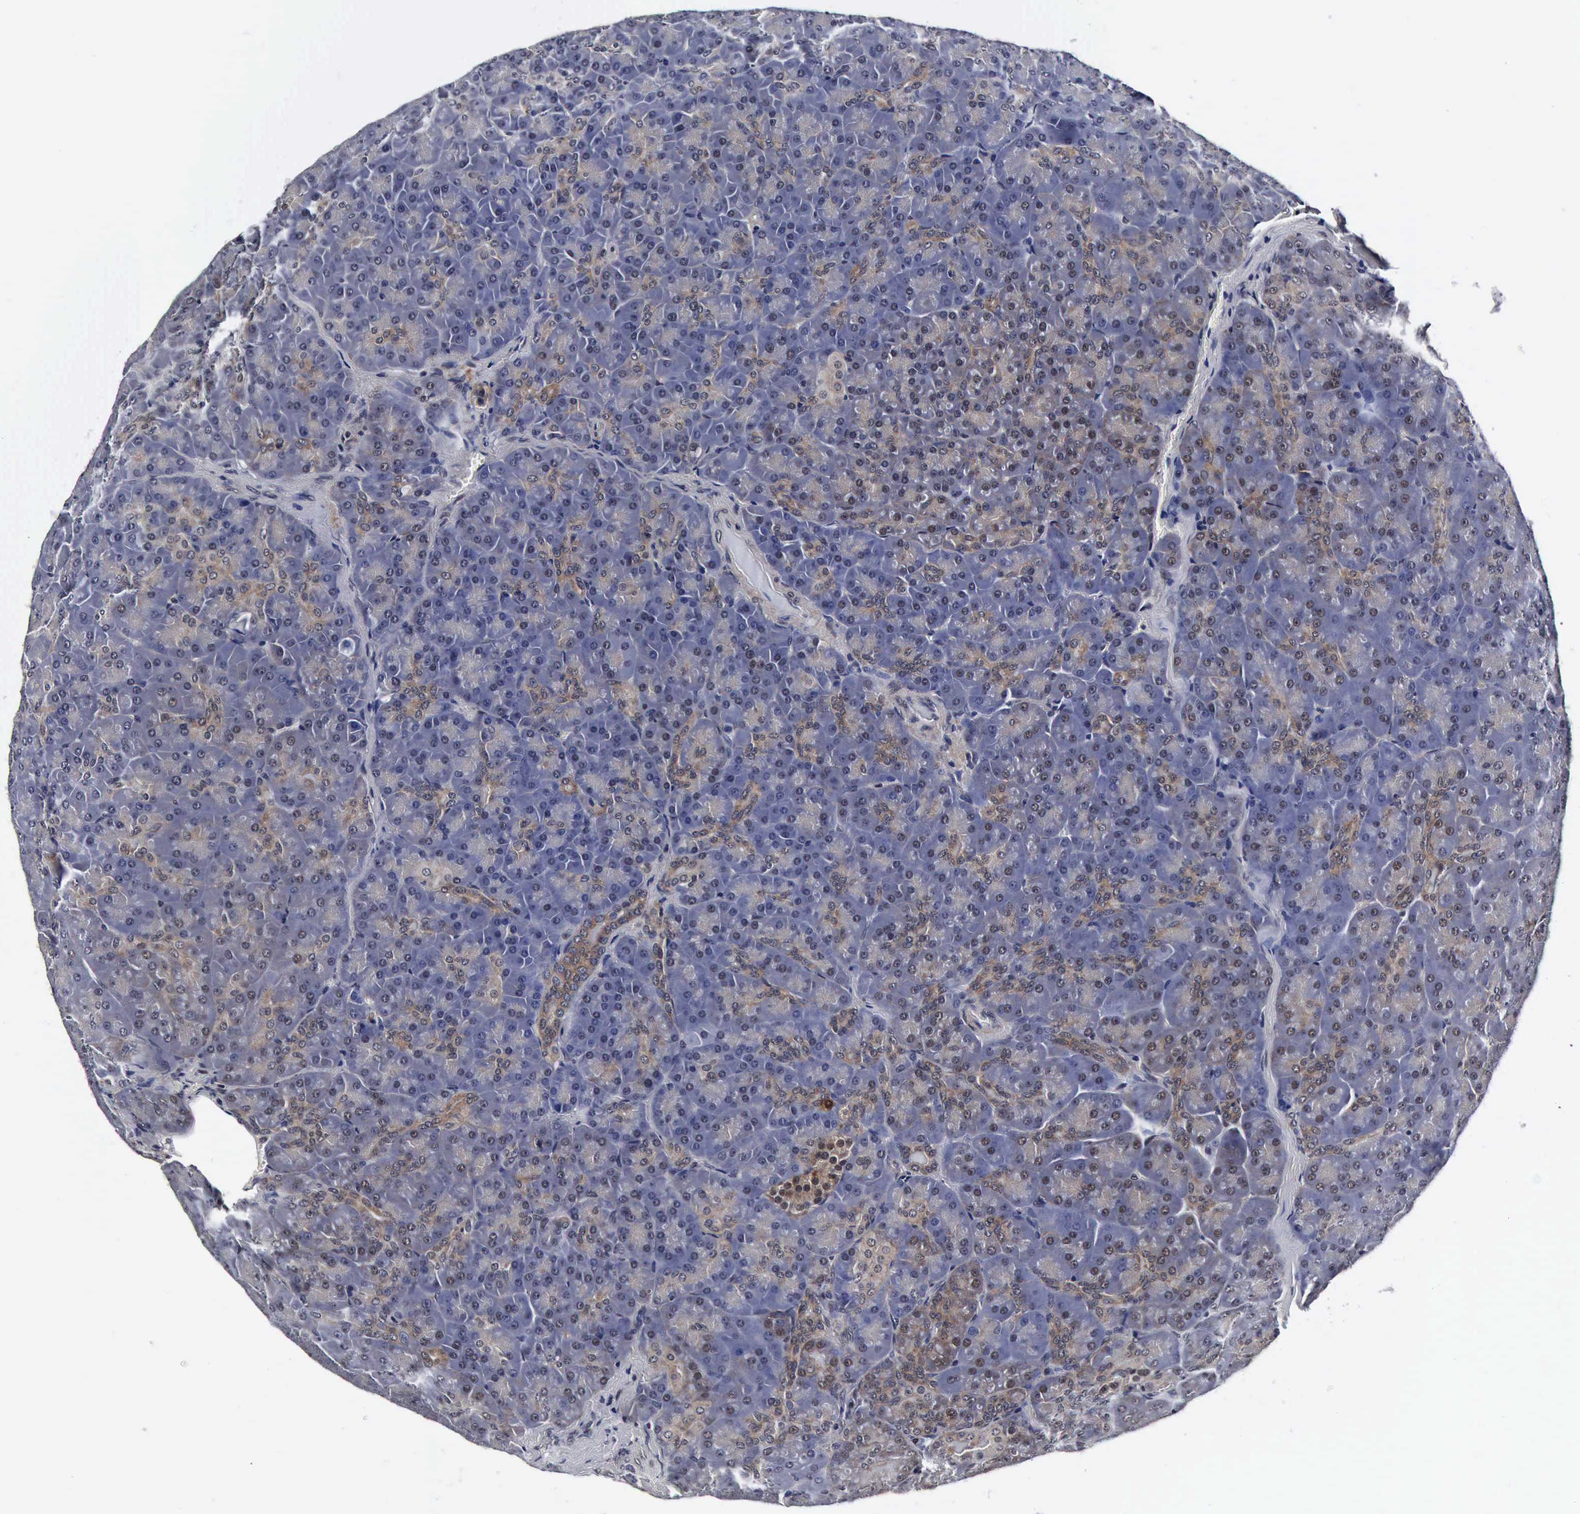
{"staining": {"intensity": "weak", "quantity": "<25%", "location": "cytoplasmic/membranous"}, "tissue": "pancreas", "cell_type": "Exocrine glandular cells", "image_type": "normal", "snomed": [{"axis": "morphology", "description": "Normal tissue, NOS"}, {"axis": "topography", "description": "Pancreas"}], "caption": "A histopathology image of pancreas stained for a protein demonstrates no brown staining in exocrine glandular cells. The staining is performed using DAB (3,3'-diaminobenzidine) brown chromogen with nuclei counter-stained in using hematoxylin.", "gene": "UBC", "patient": {"sex": "male", "age": 66}}